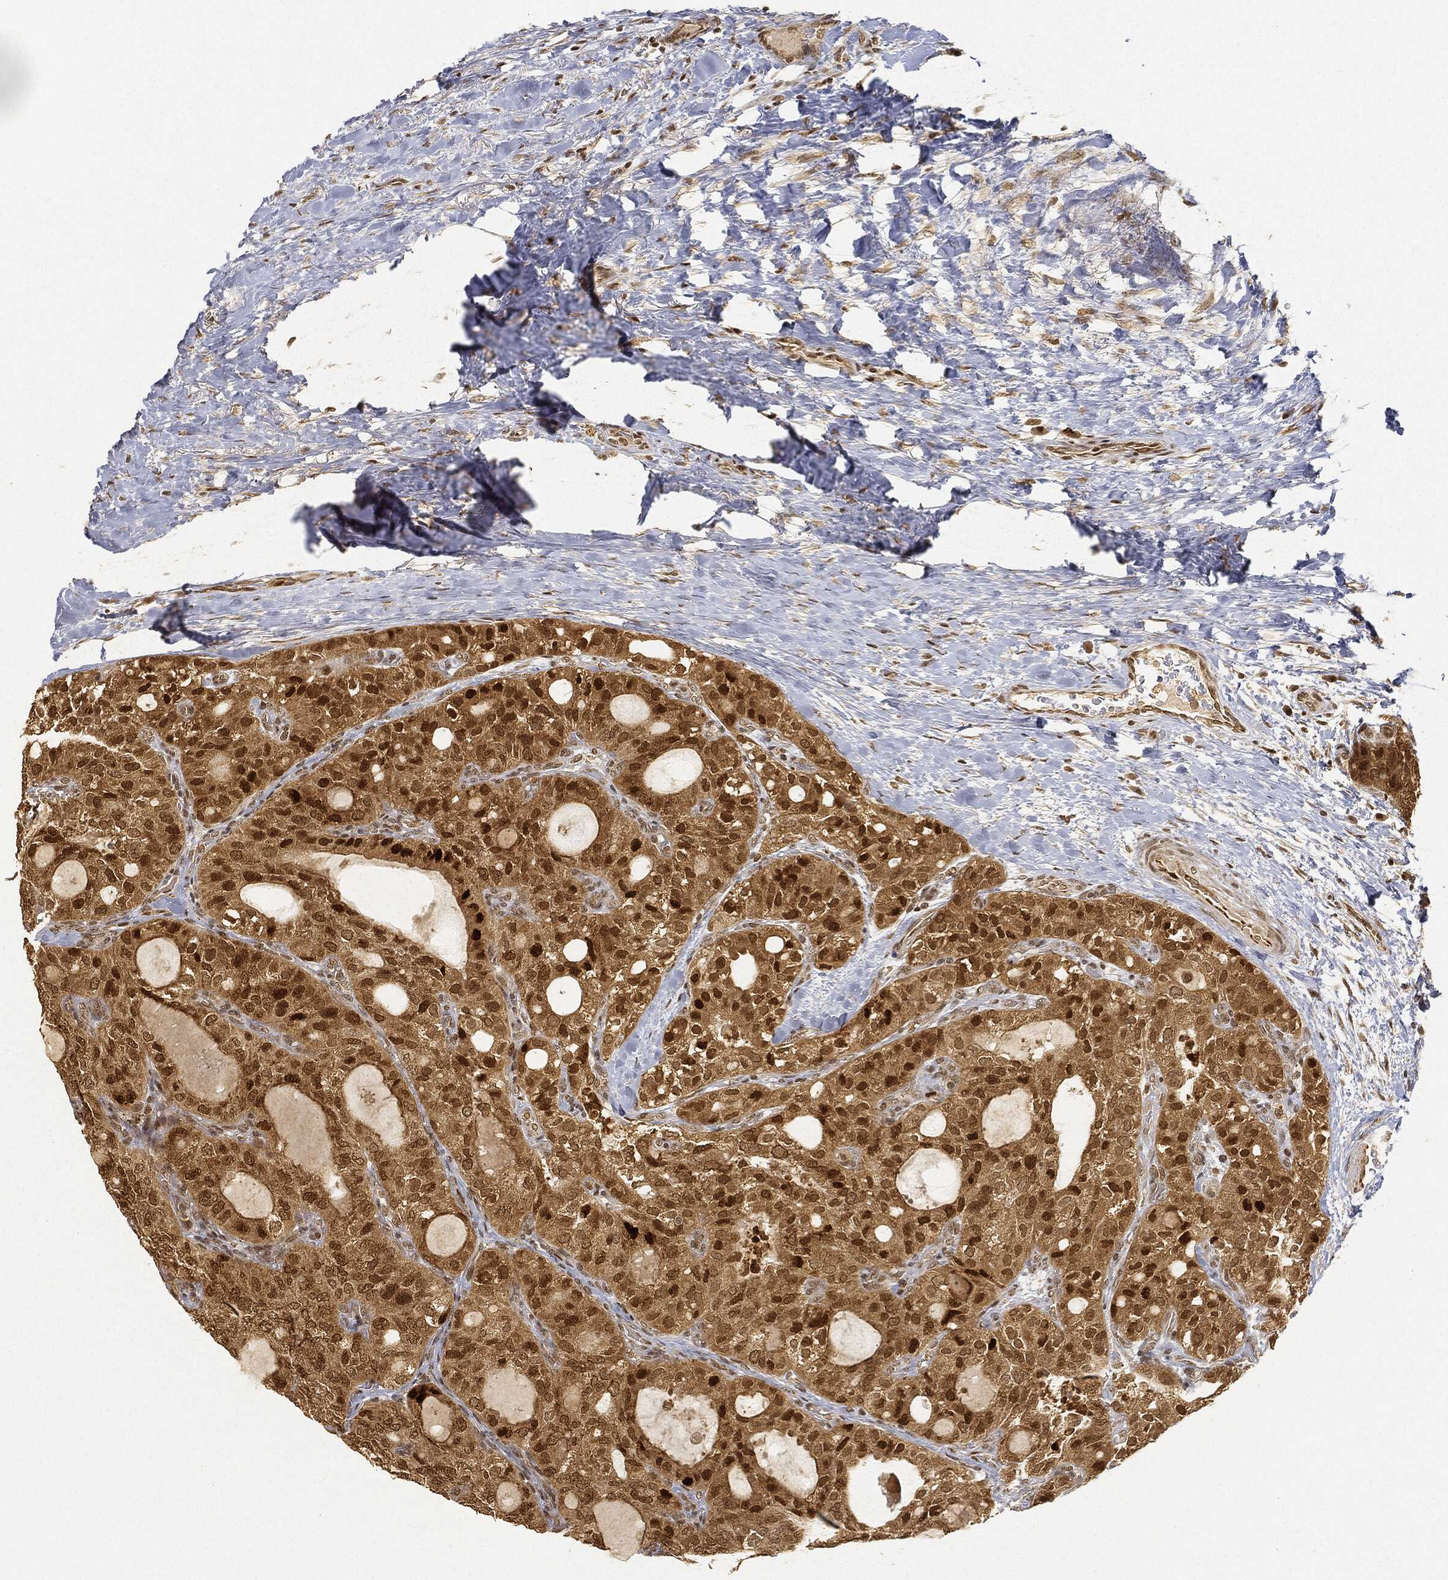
{"staining": {"intensity": "strong", "quantity": "<25%", "location": "nuclear"}, "tissue": "thyroid cancer", "cell_type": "Tumor cells", "image_type": "cancer", "snomed": [{"axis": "morphology", "description": "Follicular adenoma carcinoma, NOS"}, {"axis": "topography", "description": "Thyroid gland"}], "caption": "An immunohistochemistry (IHC) photomicrograph of neoplastic tissue is shown. Protein staining in brown shows strong nuclear positivity in follicular adenoma carcinoma (thyroid) within tumor cells.", "gene": "CIB1", "patient": {"sex": "male", "age": 75}}